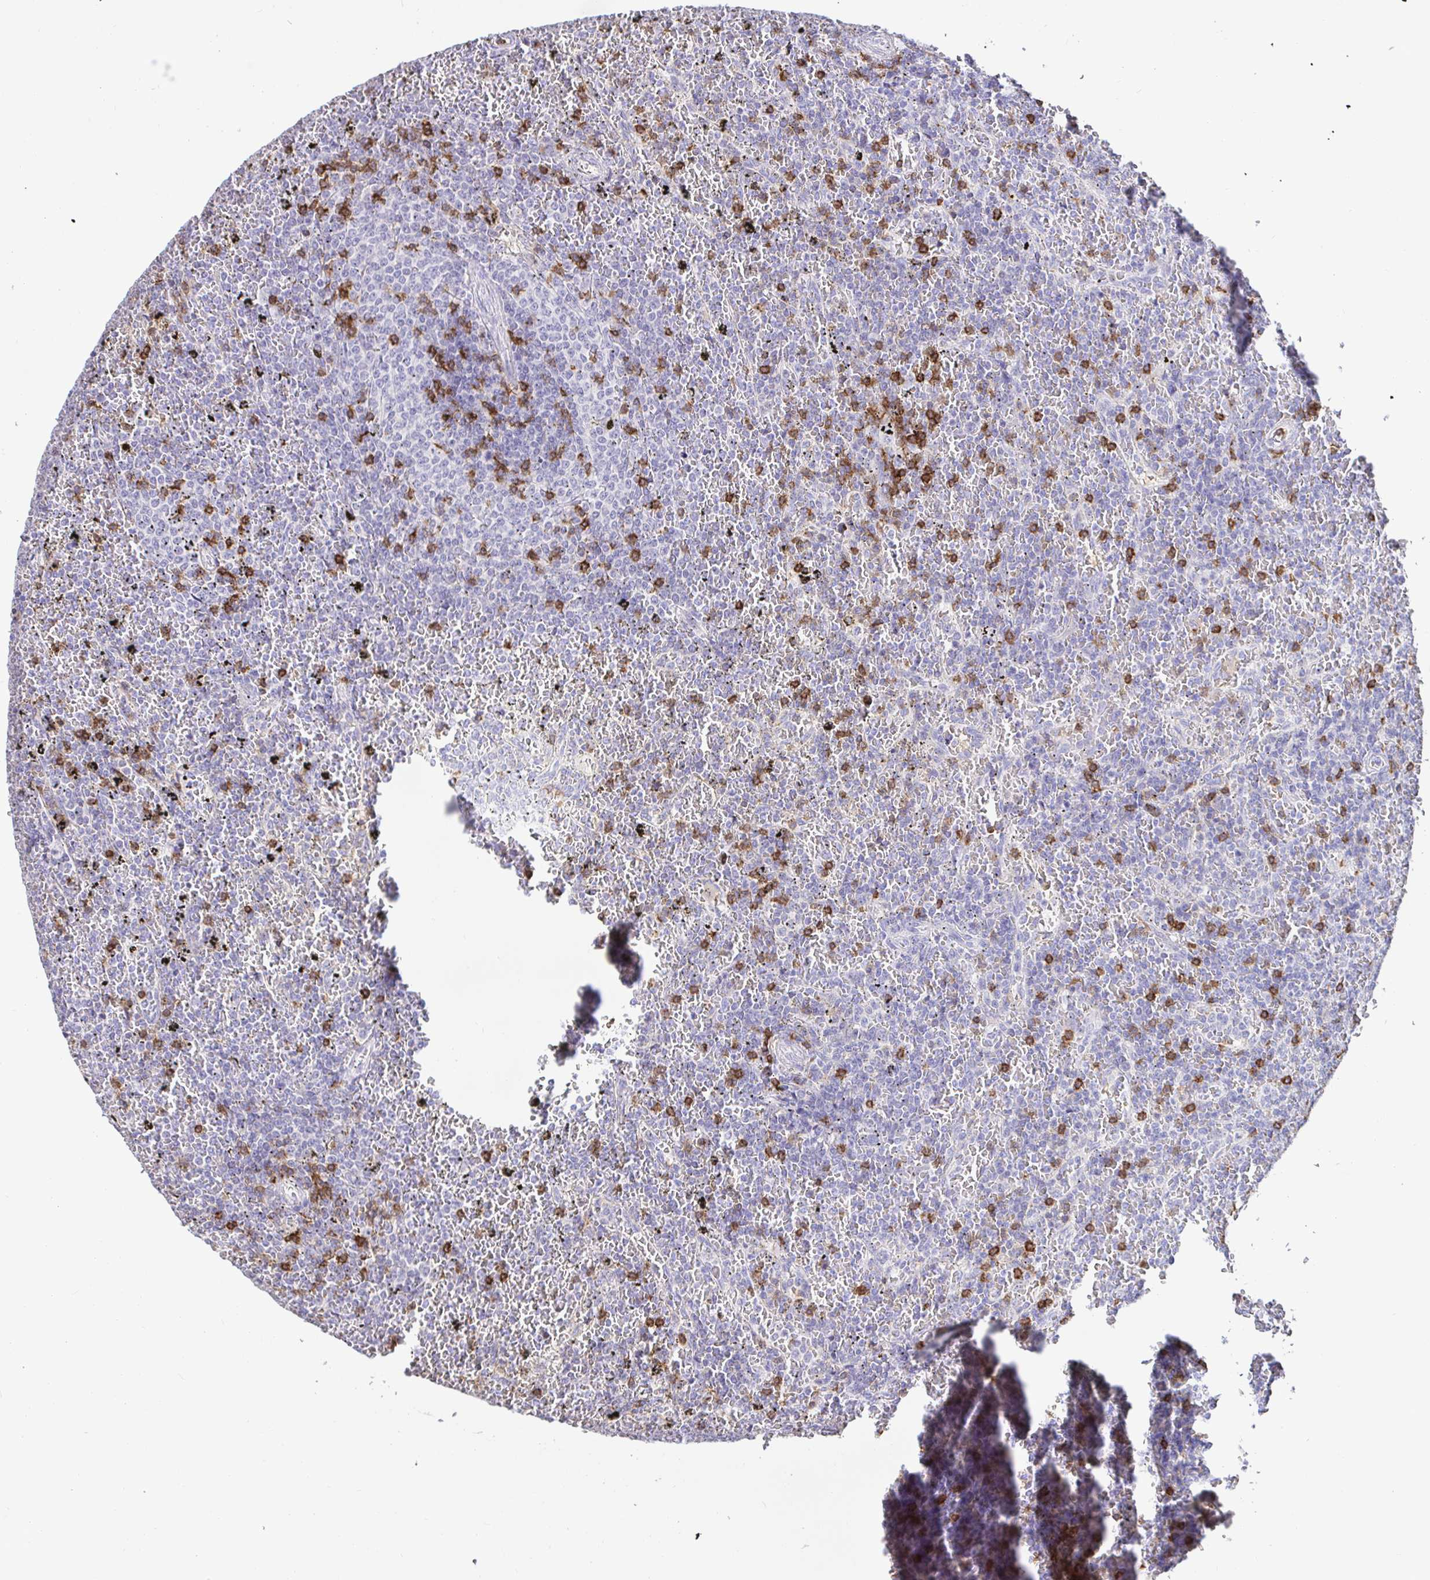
{"staining": {"intensity": "negative", "quantity": "none", "location": "none"}, "tissue": "lymphoma", "cell_type": "Tumor cells", "image_type": "cancer", "snomed": [{"axis": "morphology", "description": "Malignant lymphoma, non-Hodgkin's type, Low grade"}, {"axis": "topography", "description": "Spleen"}], "caption": "Immunohistochemical staining of human malignant lymphoma, non-Hodgkin's type (low-grade) exhibits no significant staining in tumor cells.", "gene": "SKAP1", "patient": {"sex": "female", "age": 77}}